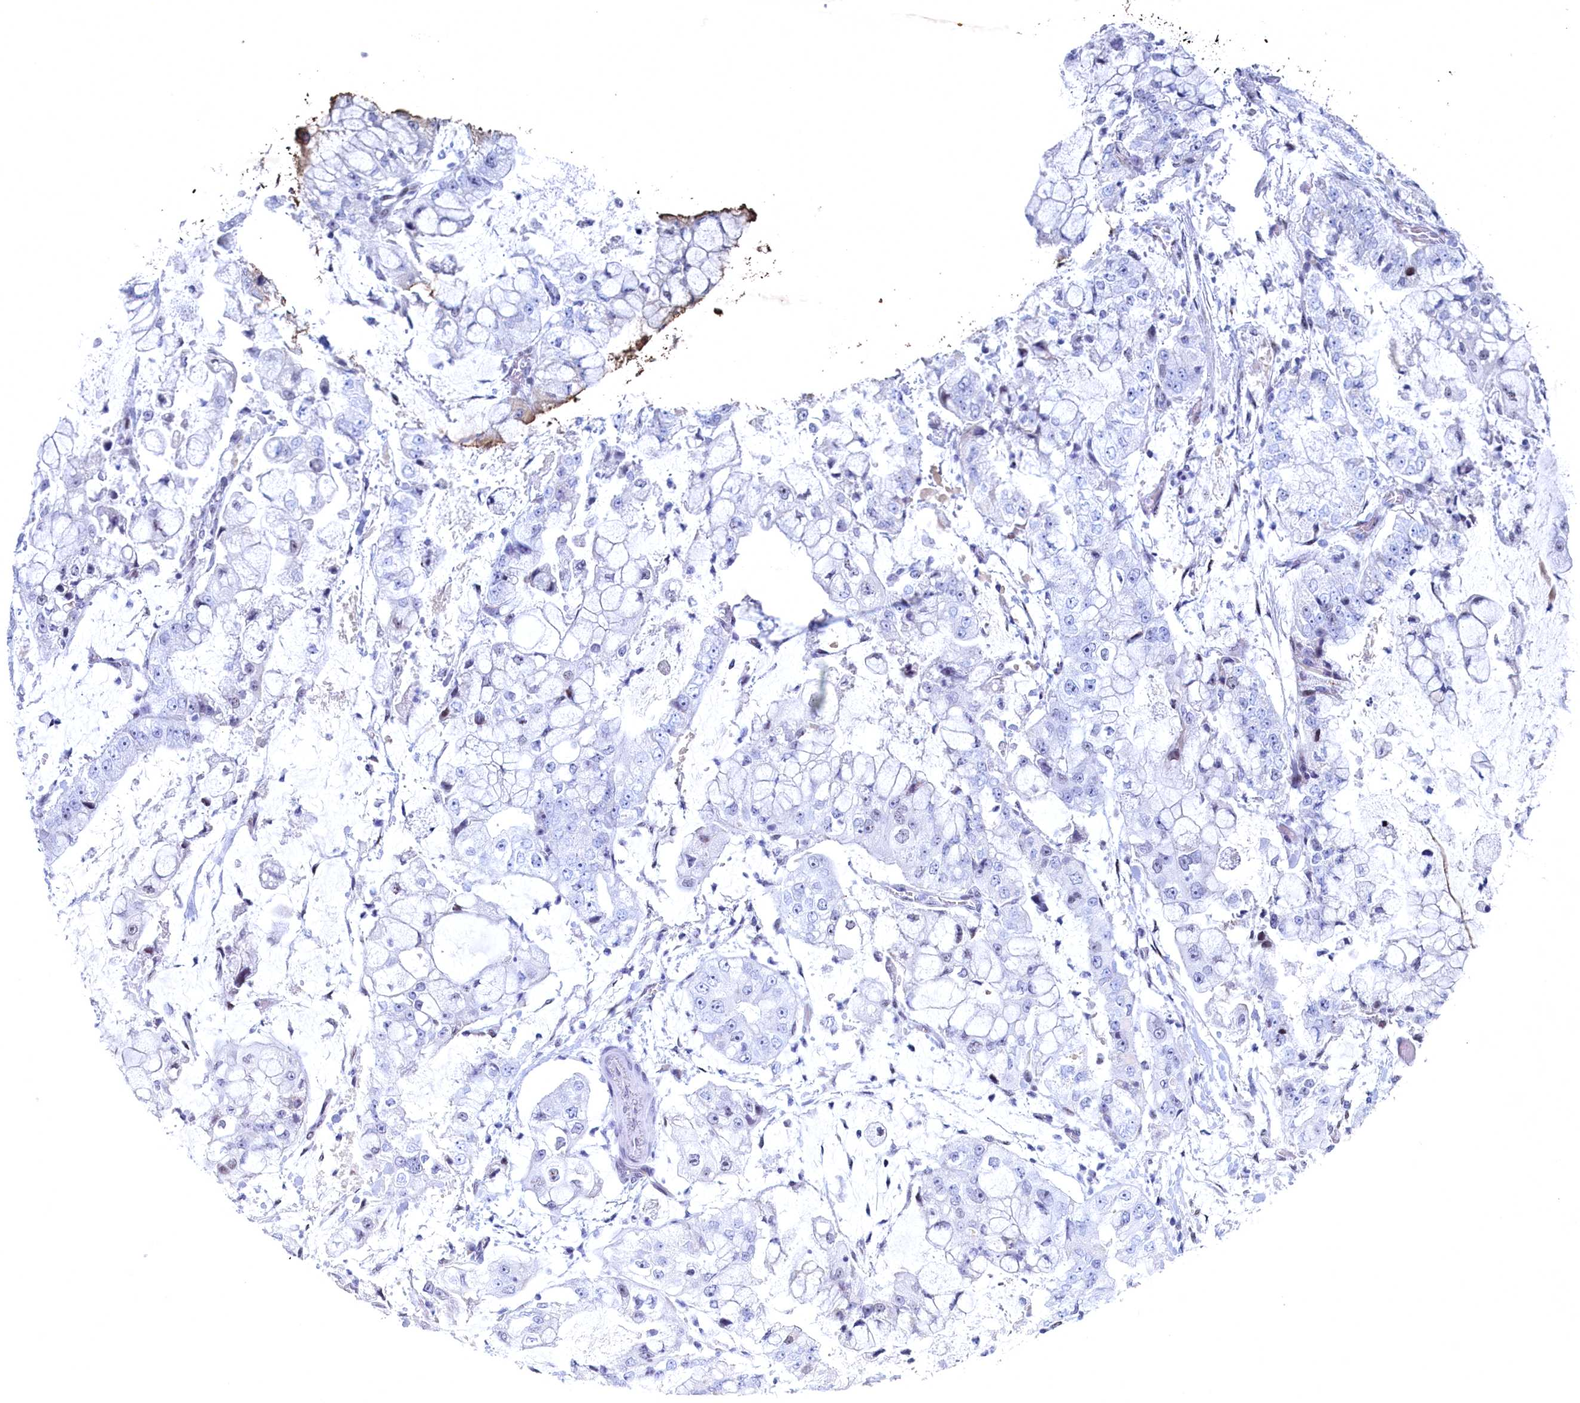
{"staining": {"intensity": "negative", "quantity": "none", "location": "none"}, "tissue": "stomach cancer", "cell_type": "Tumor cells", "image_type": "cancer", "snomed": [{"axis": "morphology", "description": "Adenocarcinoma, NOS"}, {"axis": "topography", "description": "Stomach"}], "caption": "IHC image of stomach cancer stained for a protein (brown), which exhibits no positivity in tumor cells.", "gene": "WDR76", "patient": {"sex": "male", "age": 76}}